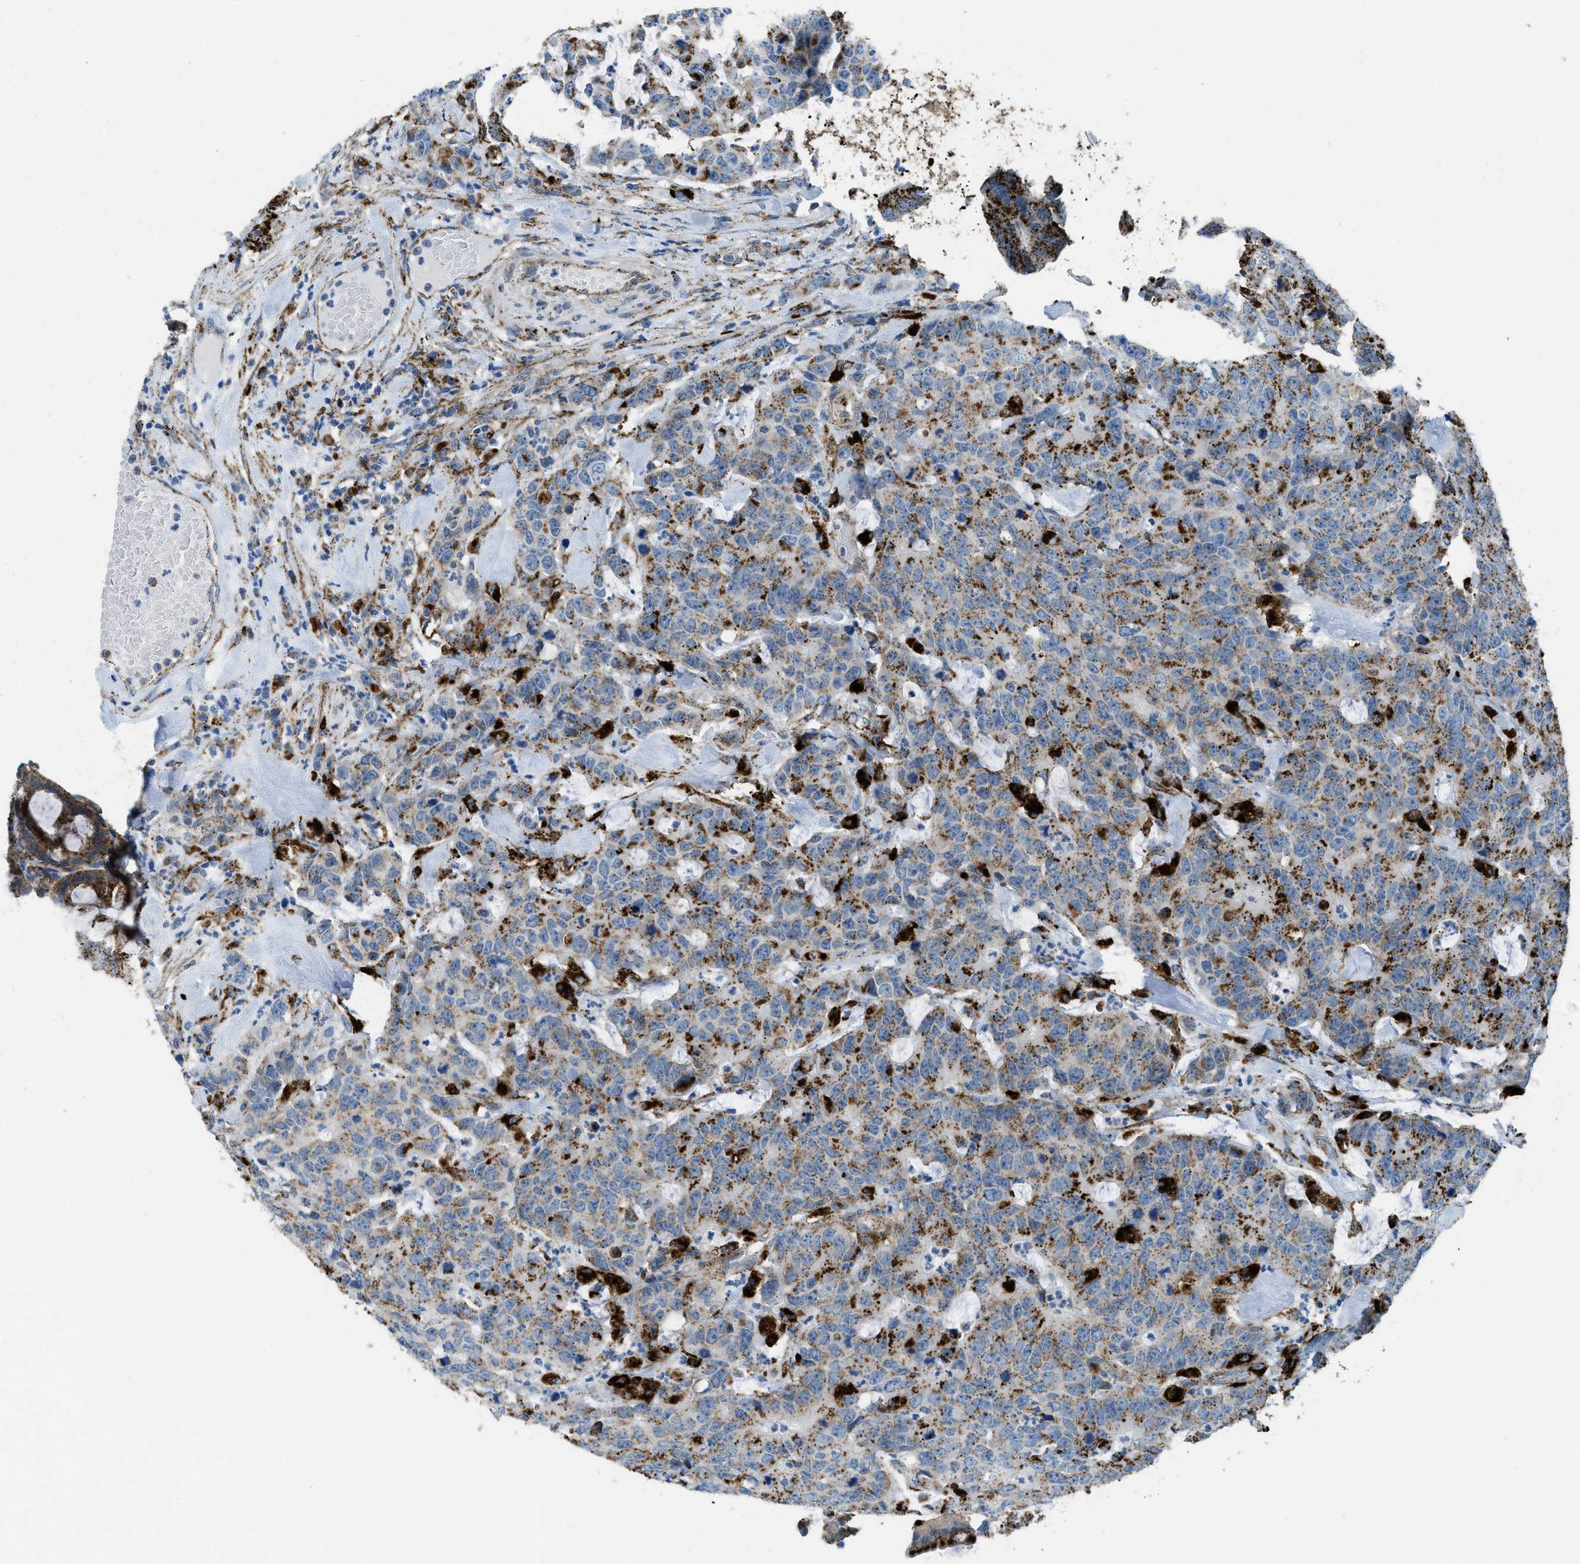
{"staining": {"intensity": "strong", "quantity": "25%-75%", "location": "cytoplasmic/membranous"}, "tissue": "colorectal cancer", "cell_type": "Tumor cells", "image_type": "cancer", "snomed": [{"axis": "morphology", "description": "Adenocarcinoma, NOS"}, {"axis": "topography", "description": "Colon"}], "caption": "Immunohistochemistry (IHC) of human colorectal cancer displays high levels of strong cytoplasmic/membranous expression in about 25%-75% of tumor cells. The staining is performed using DAB (3,3'-diaminobenzidine) brown chromogen to label protein expression. The nuclei are counter-stained blue using hematoxylin.", "gene": "SCARB2", "patient": {"sex": "female", "age": 86}}